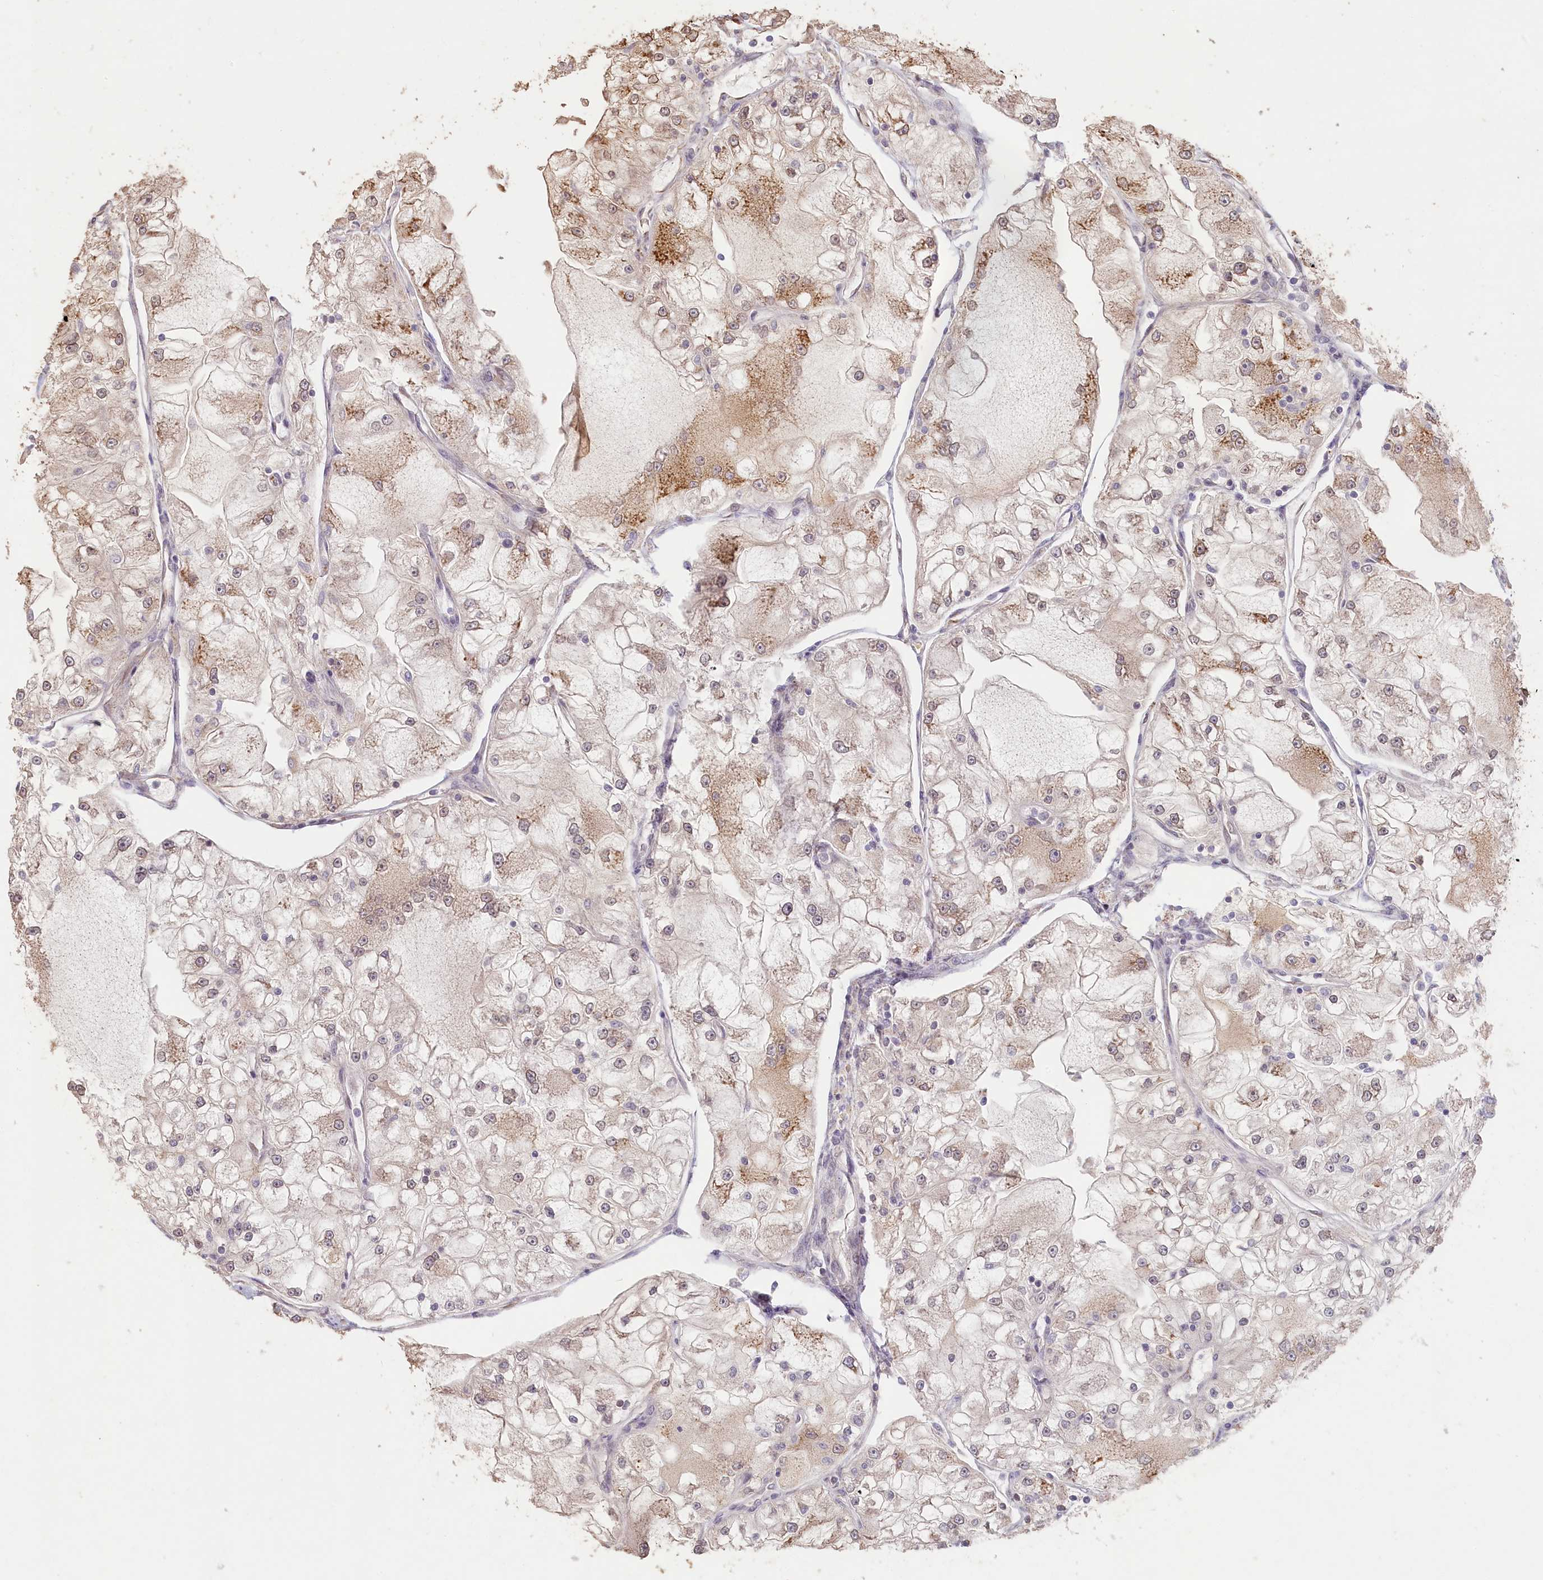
{"staining": {"intensity": "moderate", "quantity": "<25%", "location": "cytoplasmic/membranous"}, "tissue": "renal cancer", "cell_type": "Tumor cells", "image_type": "cancer", "snomed": [{"axis": "morphology", "description": "Adenocarcinoma, NOS"}, {"axis": "topography", "description": "Kidney"}], "caption": "High-magnification brightfield microscopy of renal cancer stained with DAB (brown) and counterstained with hematoxylin (blue). tumor cells exhibit moderate cytoplasmic/membranous staining is identified in approximately<25% of cells.", "gene": "MADD", "patient": {"sex": "female", "age": 72}}